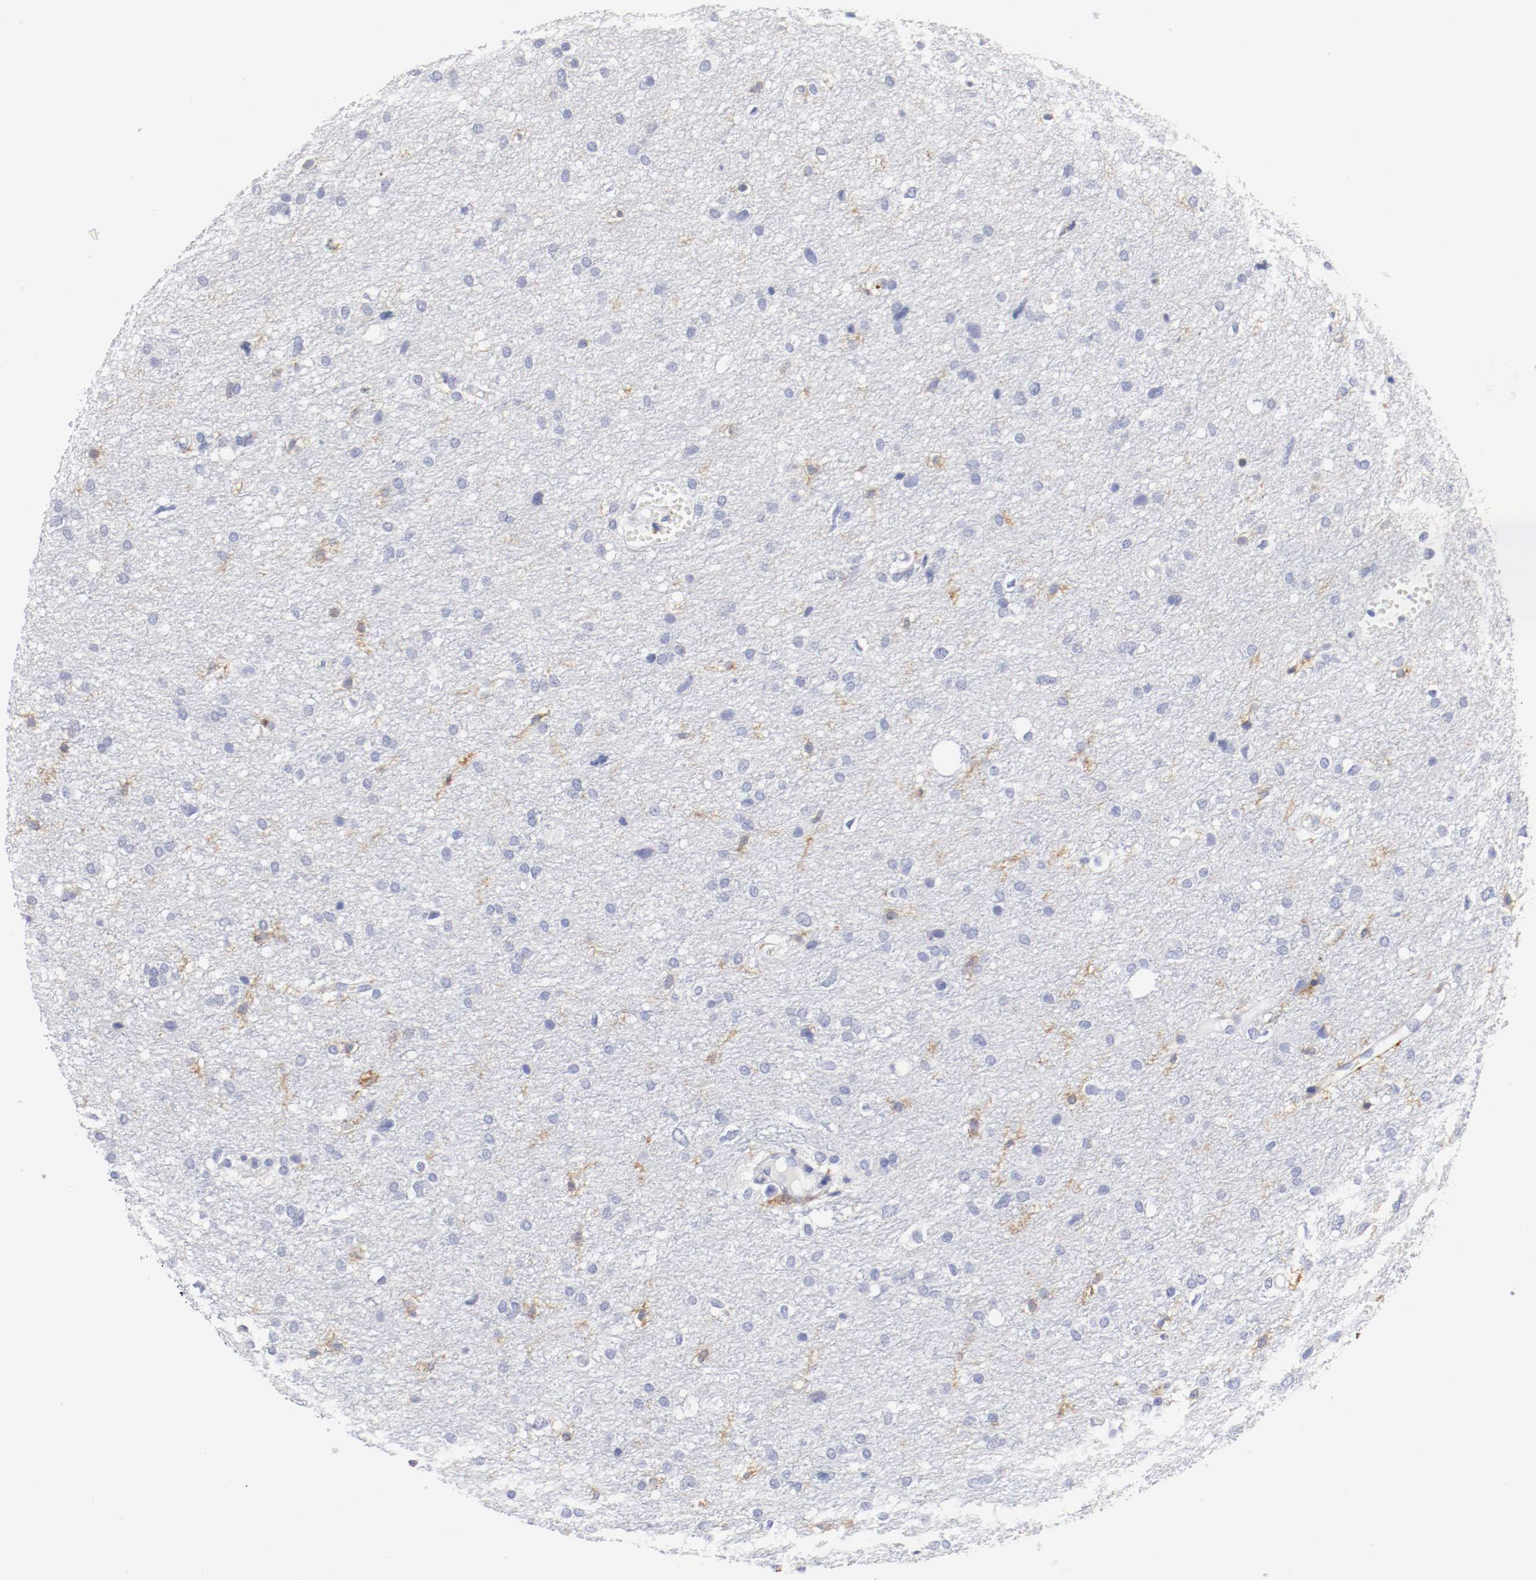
{"staining": {"intensity": "negative", "quantity": "none", "location": "none"}, "tissue": "glioma", "cell_type": "Tumor cells", "image_type": "cancer", "snomed": [{"axis": "morphology", "description": "Glioma, malignant, High grade"}, {"axis": "topography", "description": "Brain"}], "caption": "An image of human glioma is negative for staining in tumor cells.", "gene": "ITGAX", "patient": {"sex": "female", "age": 59}}